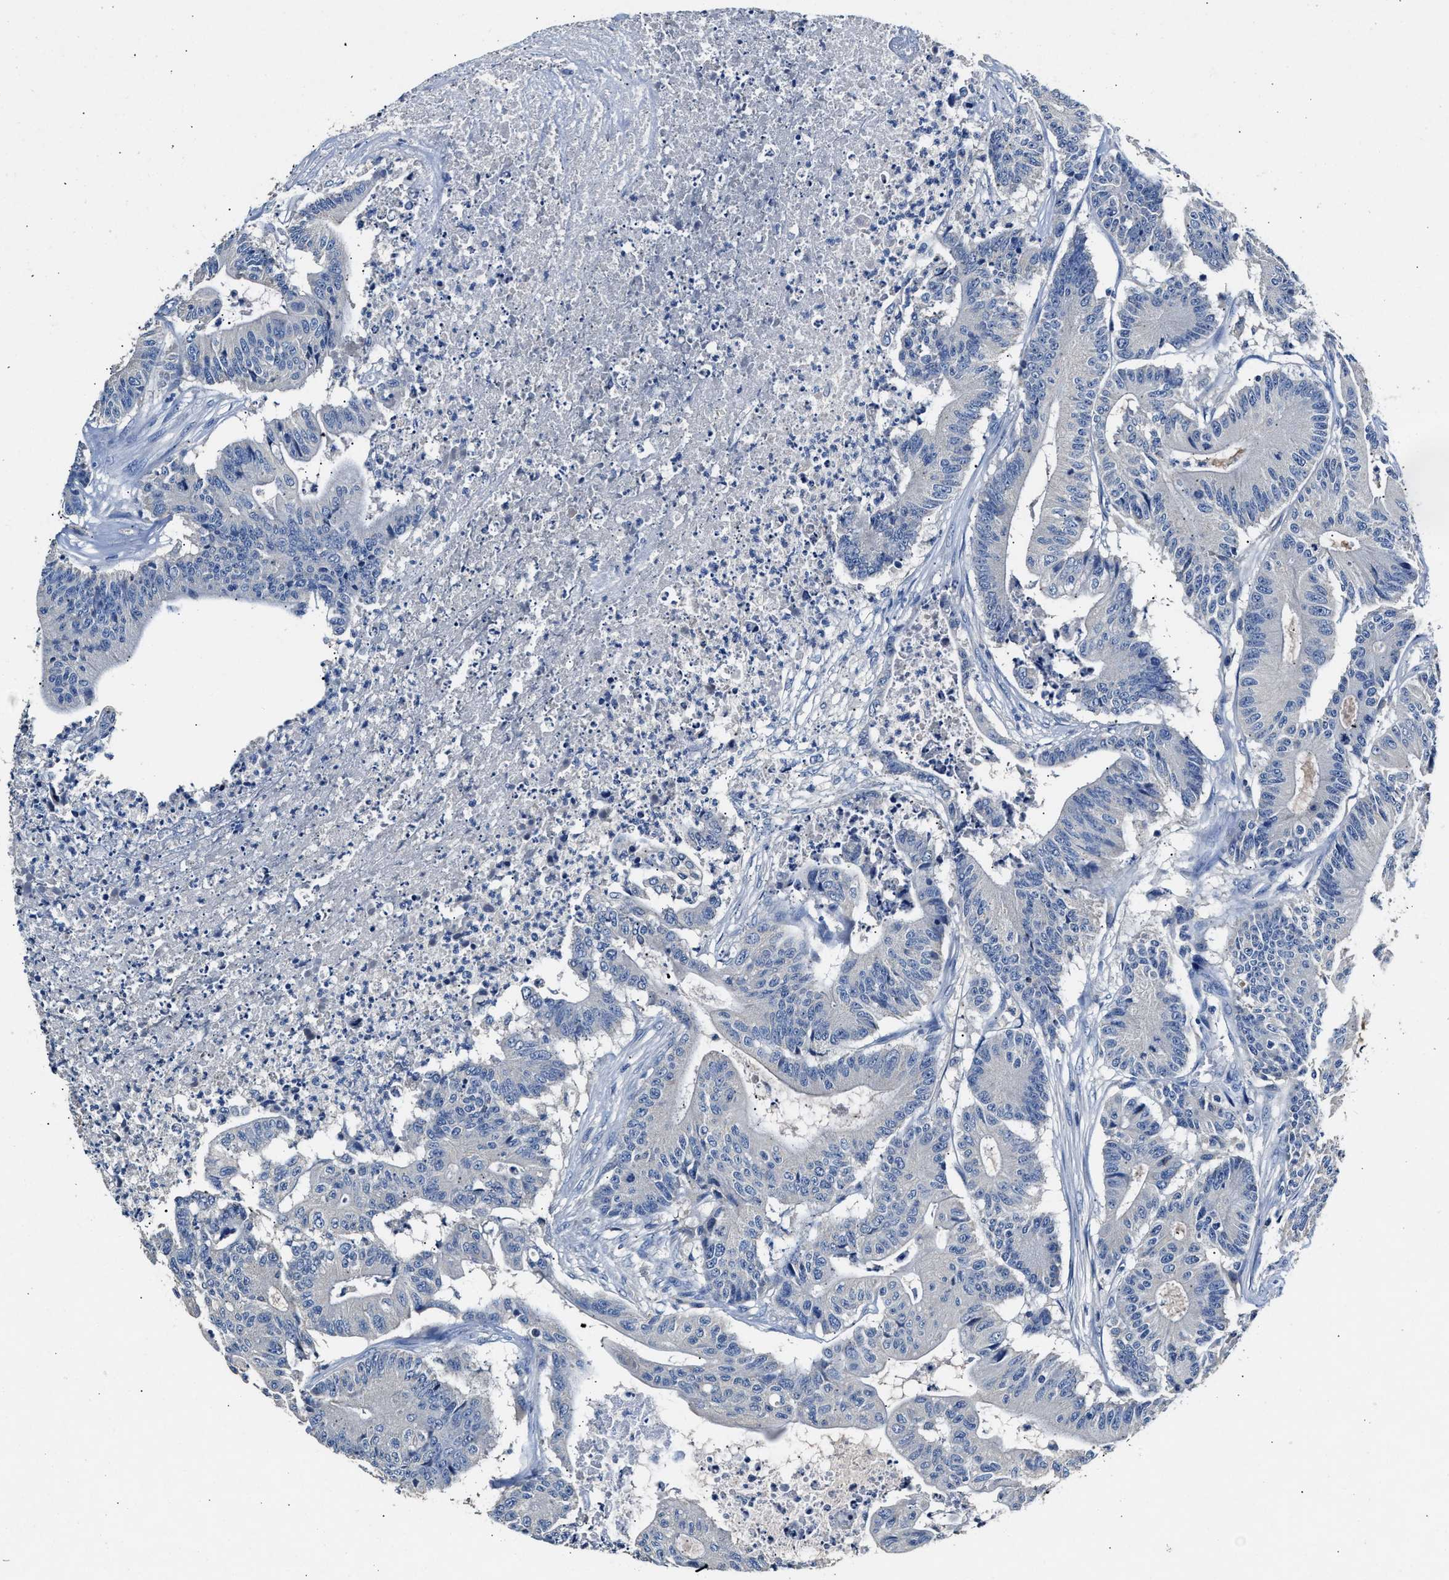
{"staining": {"intensity": "negative", "quantity": "none", "location": "none"}, "tissue": "colorectal cancer", "cell_type": "Tumor cells", "image_type": "cancer", "snomed": [{"axis": "morphology", "description": "Adenocarcinoma, NOS"}, {"axis": "topography", "description": "Colon"}], "caption": "A photomicrograph of colorectal cancer stained for a protein demonstrates no brown staining in tumor cells.", "gene": "SLCO2B1", "patient": {"sex": "female", "age": 84}}